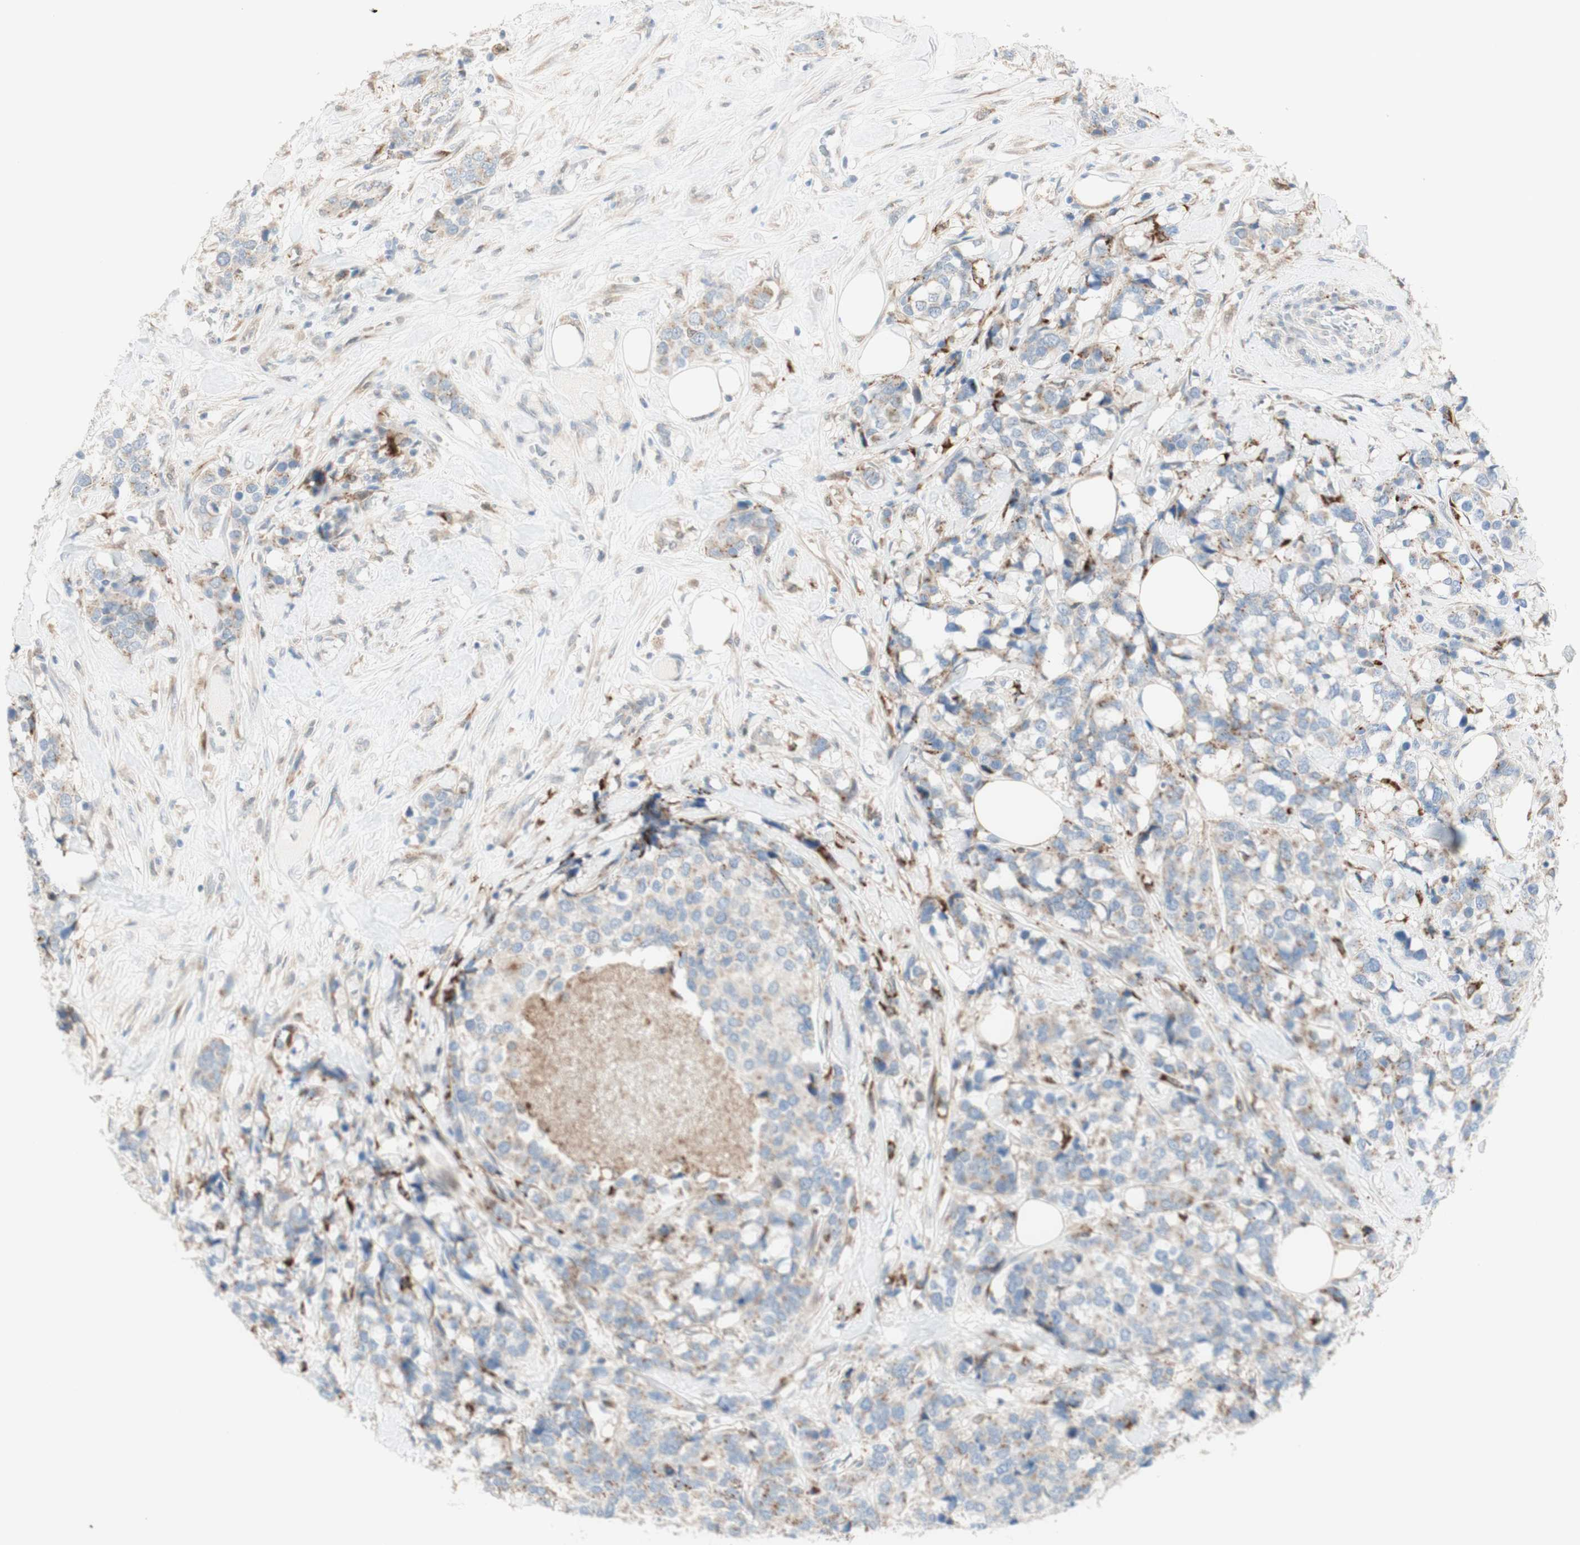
{"staining": {"intensity": "weak", "quantity": "25%-75%", "location": "cytoplasmic/membranous"}, "tissue": "breast cancer", "cell_type": "Tumor cells", "image_type": "cancer", "snomed": [{"axis": "morphology", "description": "Lobular carcinoma"}, {"axis": "topography", "description": "Breast"}], "caption": "This histopathology image demonstrates breast cancer (lobular carcinoma) stained with immunohistochemistry to label a protein in brown. The cytoplasmic/membranous of tumor cells show weak positivity for the protein. Nuclei are counter-stained blue.", "gene": "GAPT", "patient": {"sex": "female", "age": 59}}